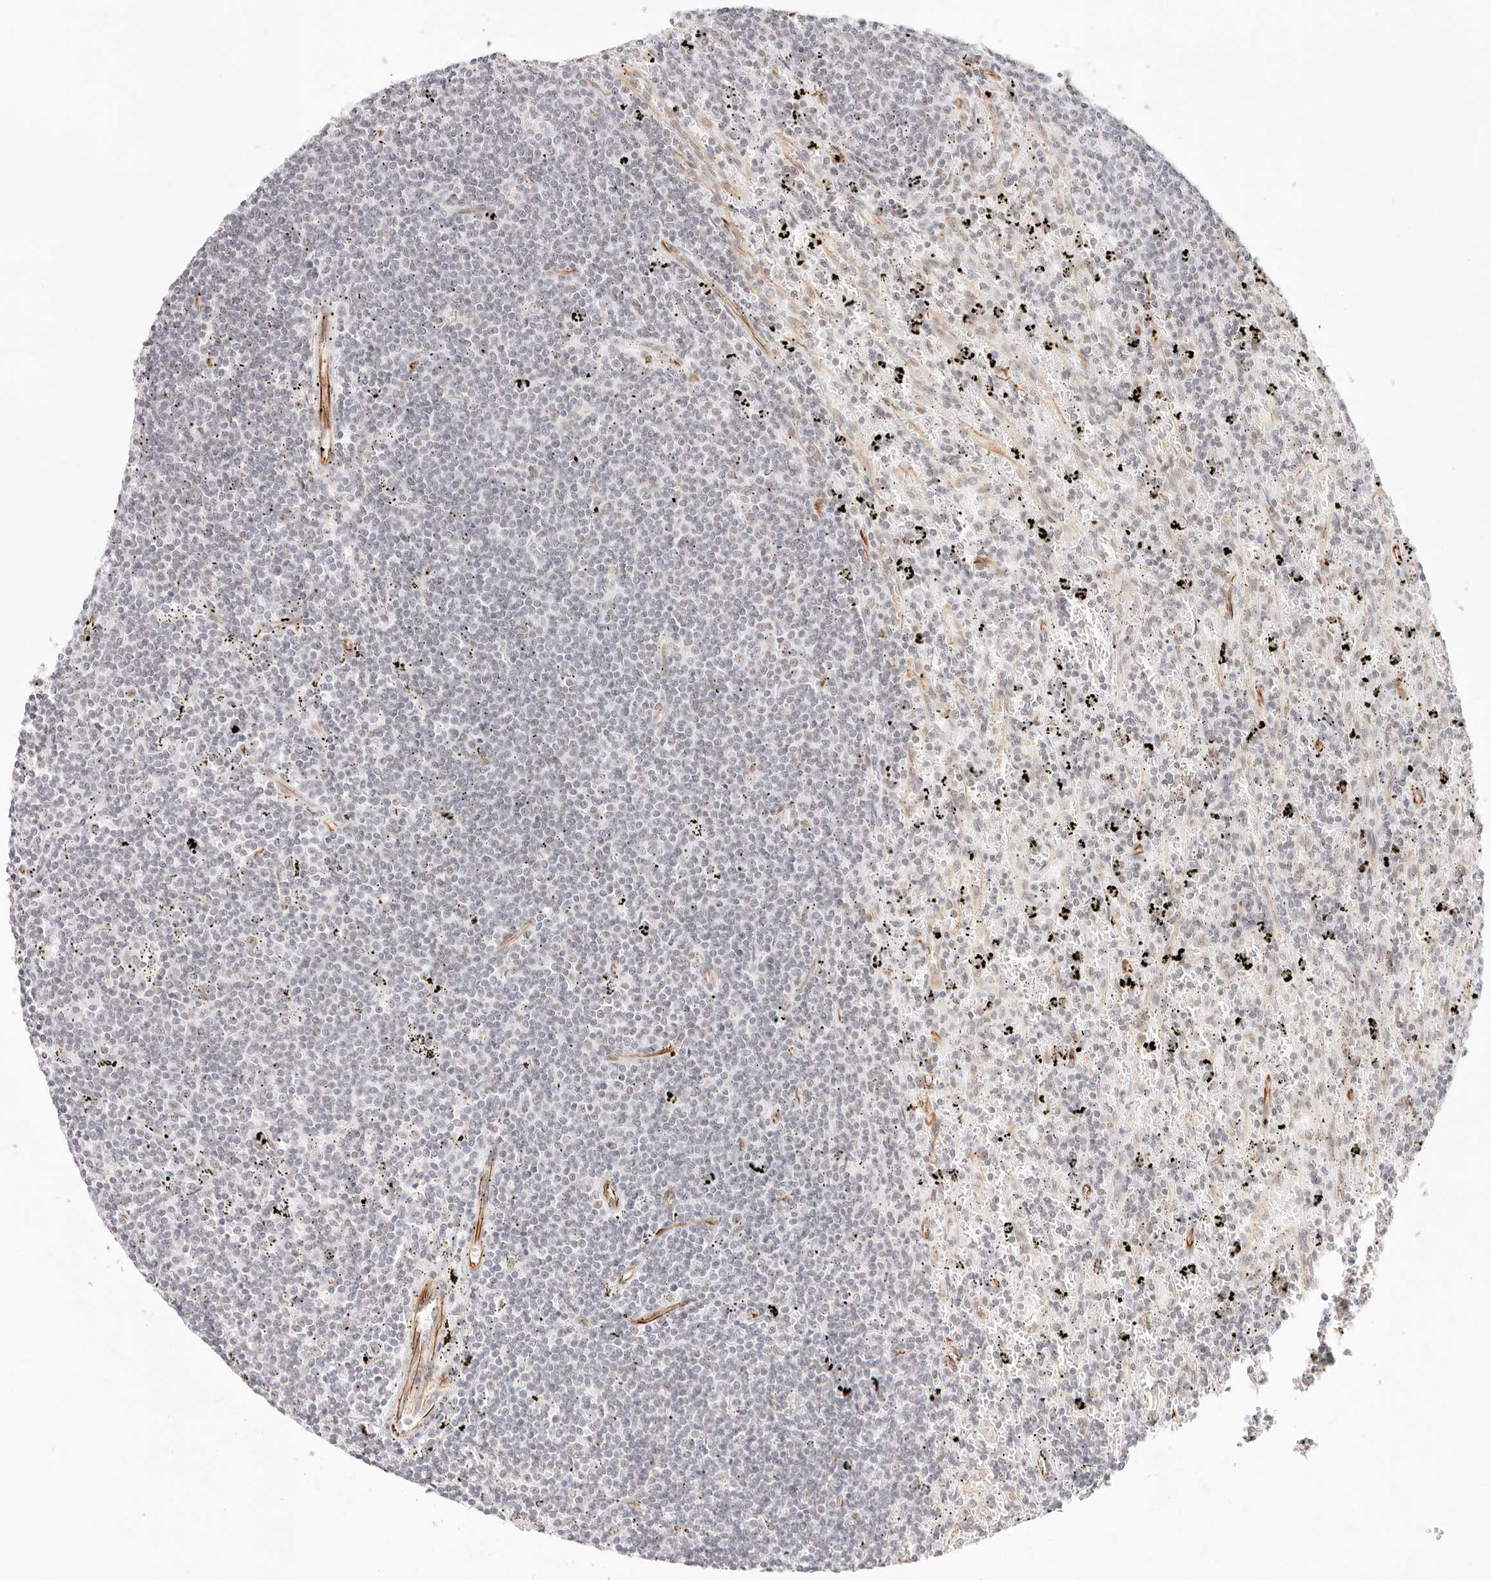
{"staining": {"intensity": "negative", "quantity": "none", "location": "none"}, "tissue": "lymphoma", "cell_type": "Tumor cells", "image_type": "cancer", "snomed": [{"axis": "morphology", "description": "Malignant lymphoma, non-Hodgkin's type, Low grade"}, {"axis": "topography", "description": "Spleen"}], "caption": "An image of human lymphoma is negative for staining in tumor cells.", "gene": "ZC3H11A", "patient": {"sex": "male", "age": 76}}